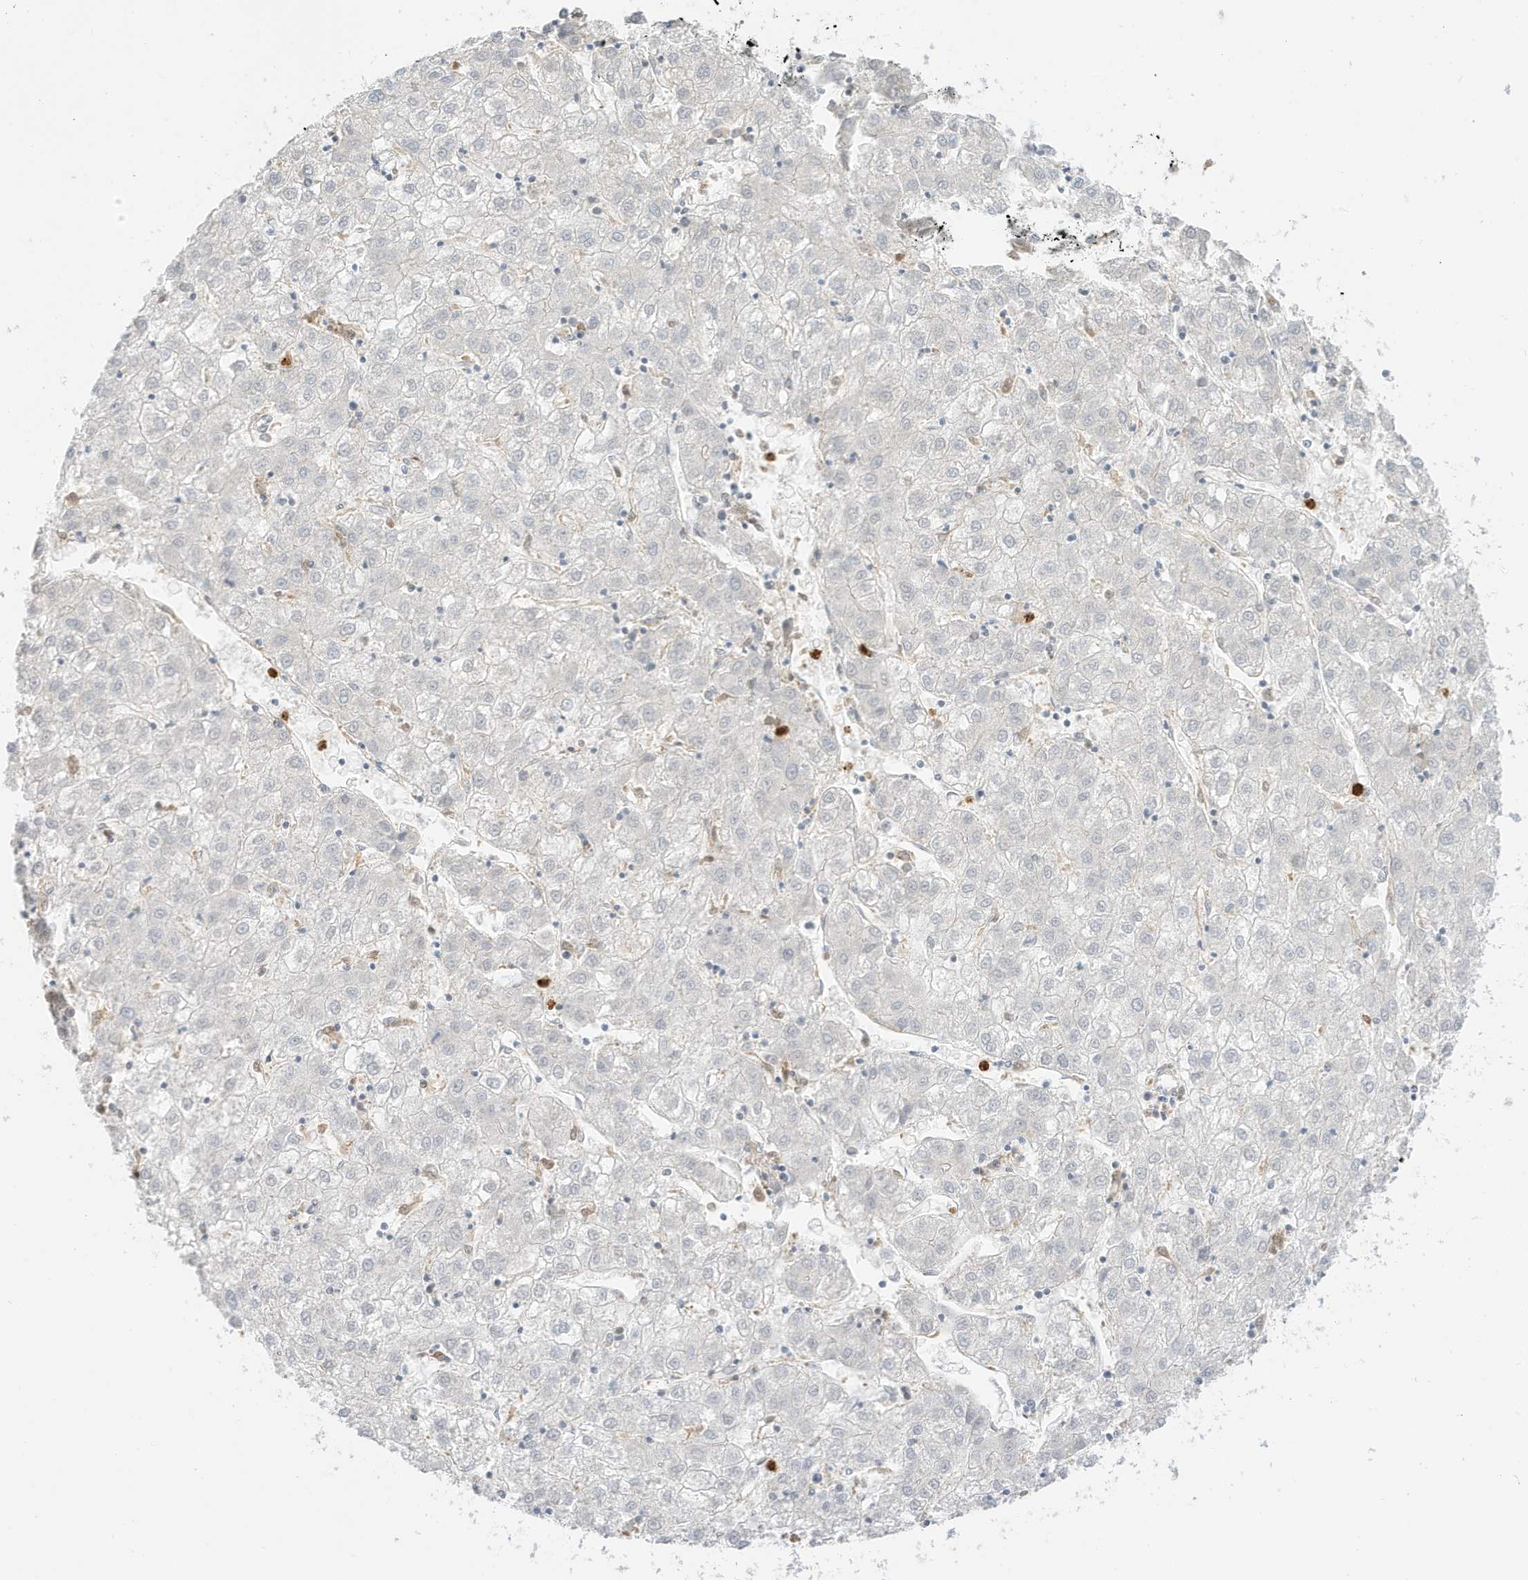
{"staining": {"intensity": "negative", "quantity": "none", "location": "none"}, "tissue": "liver cancer", "cell_type": "Tumor cells", "image_type": "cancer", "snomed": [{"axis": "morphology", "description": "Carcinoma, Hepatocellular, NOS"}, {"axis": "topography", "description": "Liver"}], "caption": "IHC histopathology image of human hepatocellular carcinoma (liver) stained for a protein (brown), which demonstrates no staining in tumor cells. The staining is performed using DAB (3,3'-diaminobenzidine) brown chromogen with nuclei counter-stained in using hematoxylin.", "gene": "GCA", "patient": {"sex": "male", "age": 72}}